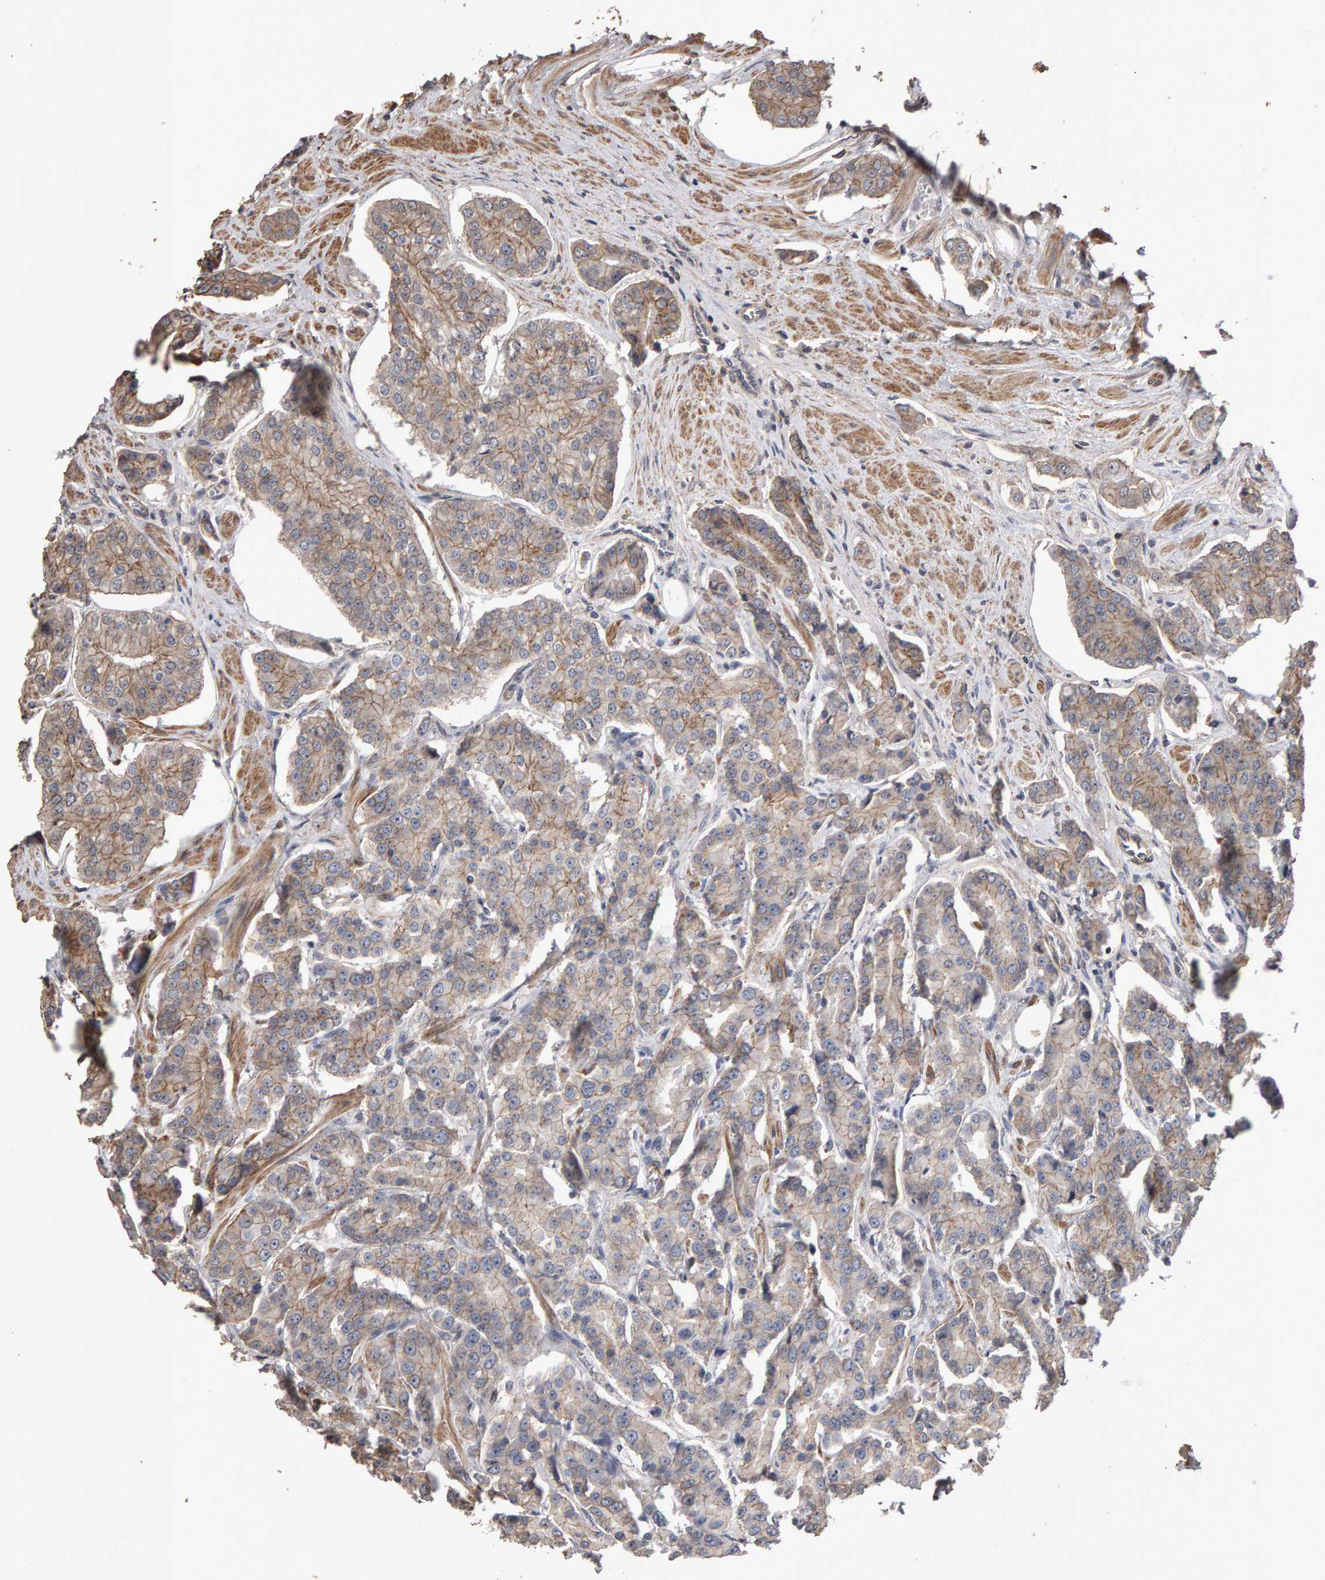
{"staining": {"intensity": "moderate", "quantity": "25%-75%", "location": "cytoplasmic/membranous"}, "tissue": "prostate cancer", "cell_type": "Tumor cells", "image_type": "cancer", "snomed": [{"axis": "morphology", "description": "Adenocarcinoma, High grade"}, {"axis": "topography", "description": "Prostate"}], "caption": "Tumor cells display medium levels of moderate cytoplasmic/membranous expression in approximately 25%-75% of cells in human adenocarcinoma (high-grade) (prostate). (DAB IHC with brightfield microscopy, high magnification).", "gene": "SCRIB", "patient": {"sex": "male", "age": 71}}